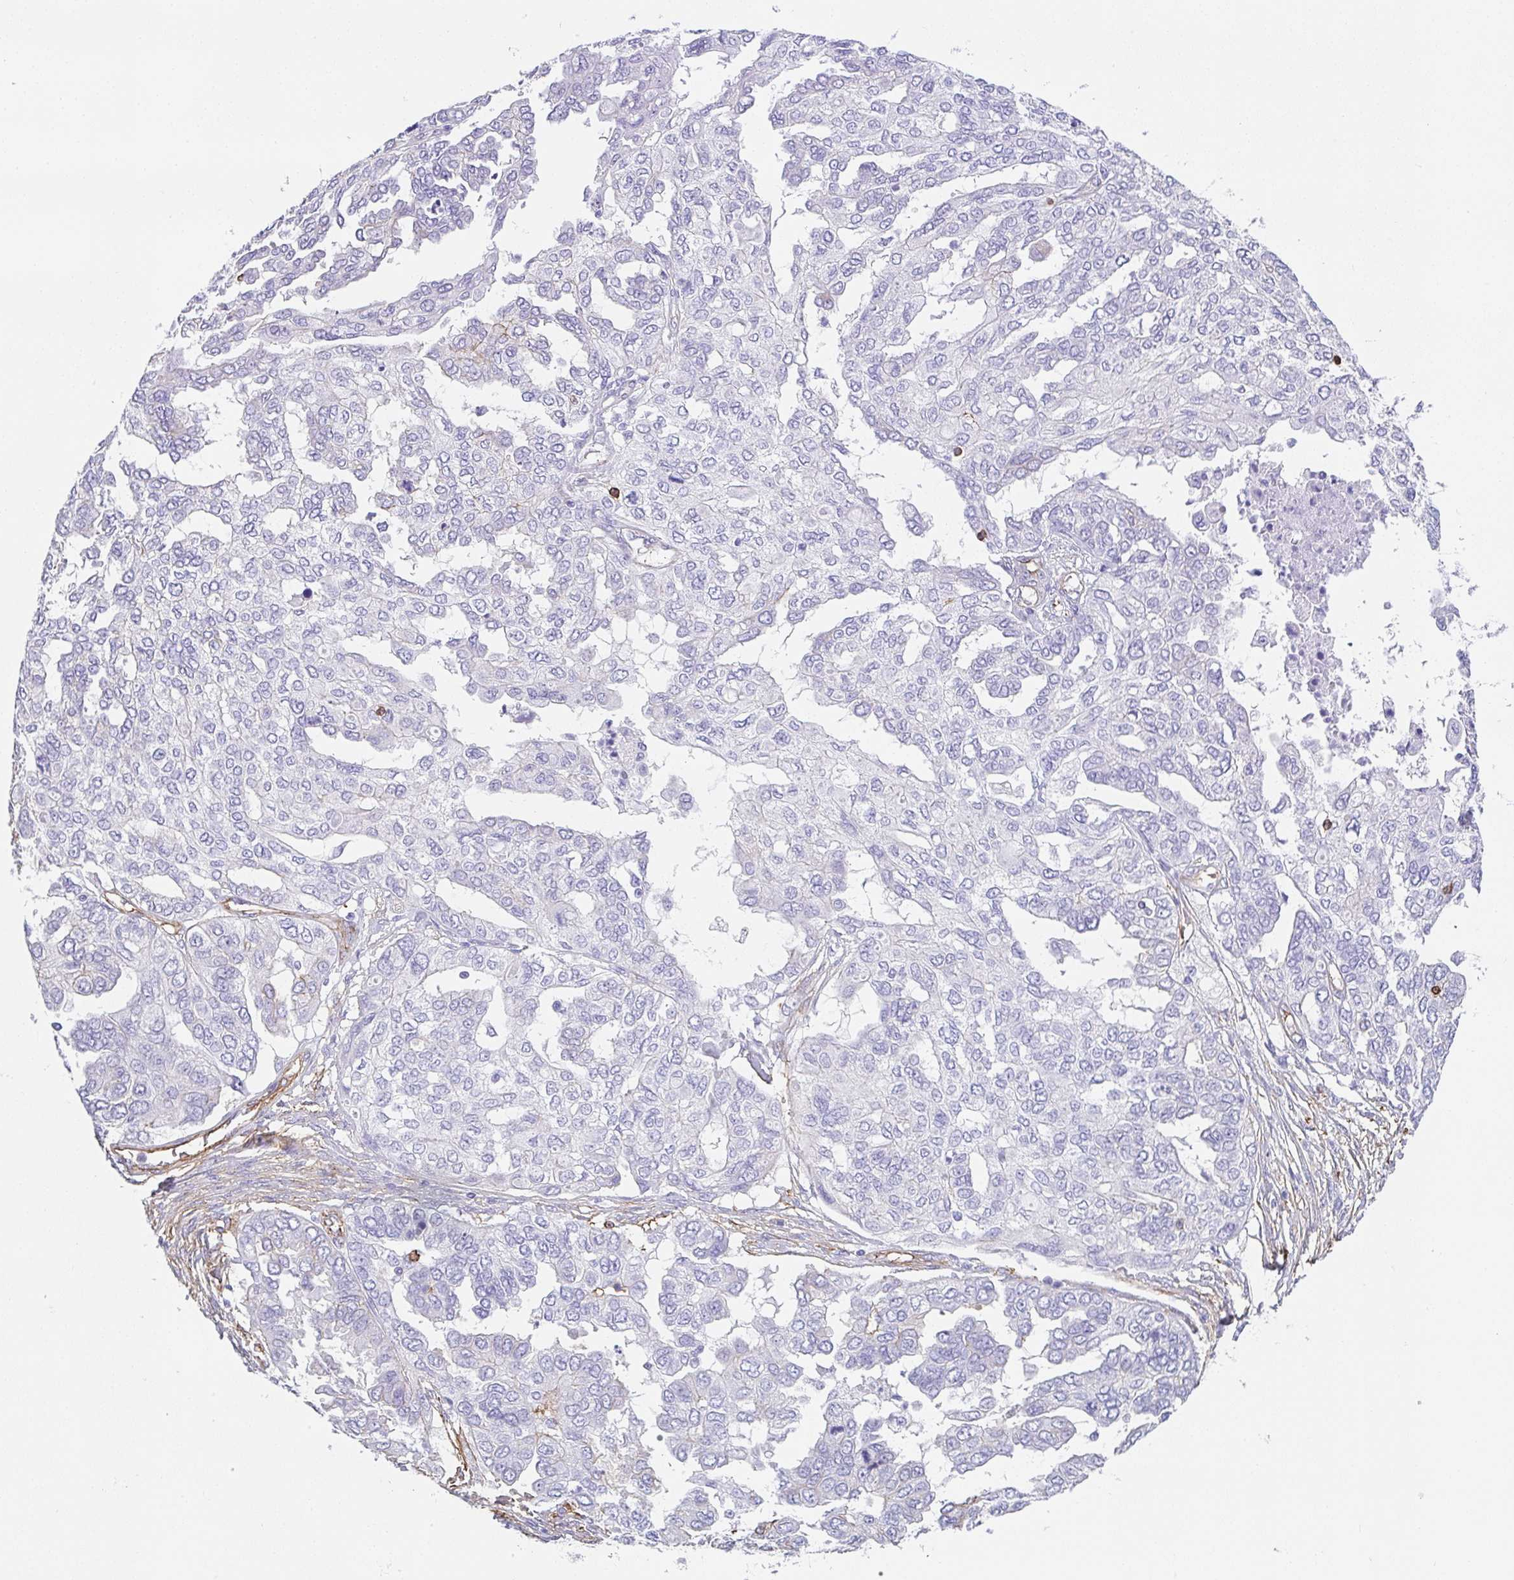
{"staining": {"intensity": "negative", "quantity": "none", "location": "none"}, "tissue": "ovarian cancer", "cell_type": "Tumor cells", "image_type": "cancer", "snomed": [{"axis": "morphology", "description": "Cystadenocarcinoma, serous, NOS"}, {"axis": "topography", "description": "Ovary"}], "caption": "Immunohistochemistry (IHC) micrograph of ovarian cancer (serous cystadenocarcinoma) stained for a protein (brown), which reveals no positivity in tumor cells. (Brightfield microscopy of DAB (3,3'-diaminobenzidine) immunohistochemistry (IHC) at high magnification).", "gene": "DBN1", "patient": {"sex": "female", "age": 53}}